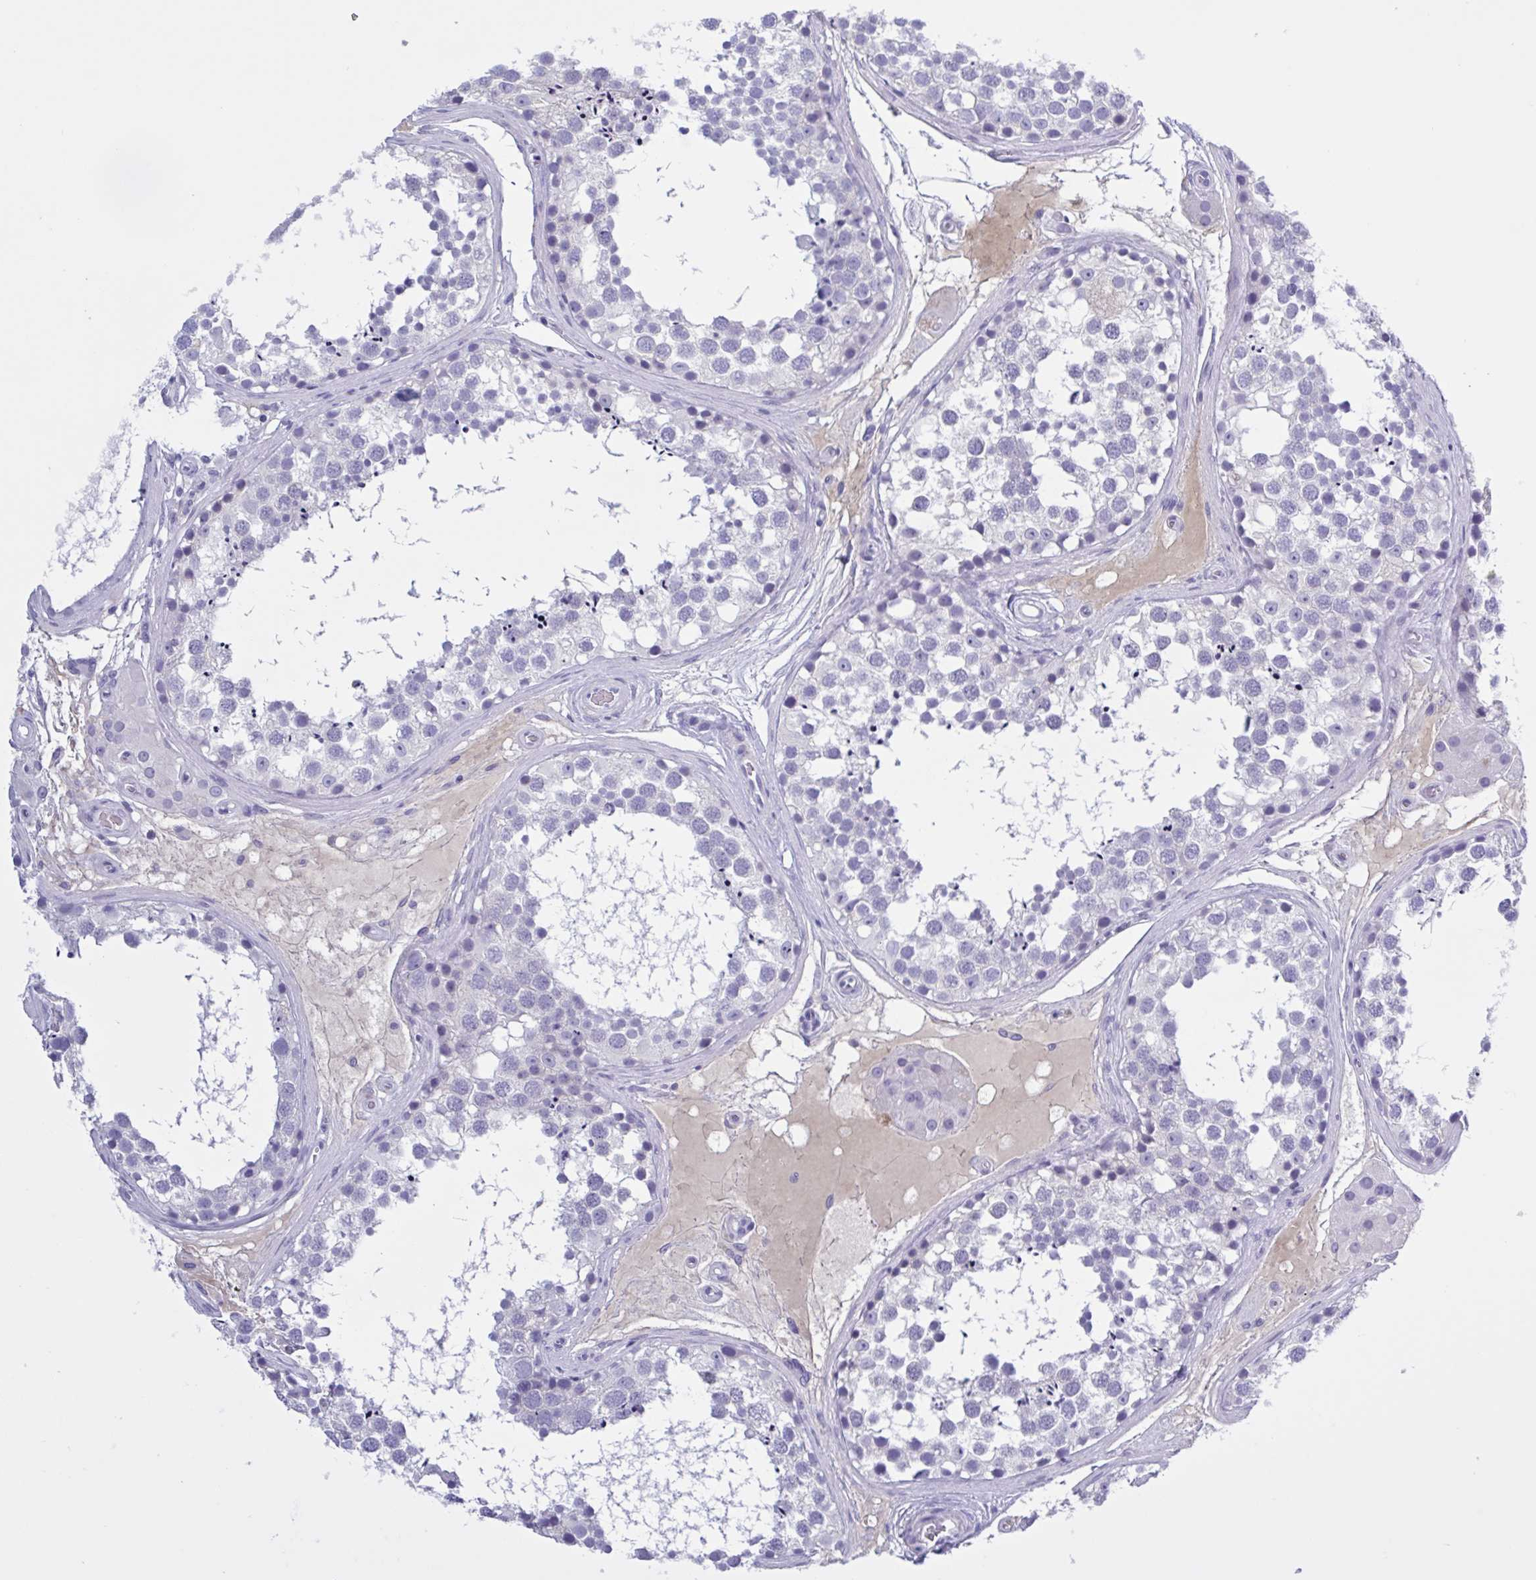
{"staining": {"intensity": "negative", "quantity": "none", "location": "none"}, "tissue": "testis", "cell_type": "Cells in seminiferous ducts", "image_type": "normal", "snomed": [{"axis": "morphology", "description": "Normal tissue, NOS"}, {"axis": "morphology", "description": "Seminoma, NOS"}, {"axis": "topography", "description": "Testis"}], "caption": "Immunohistochemistry (IHC) image of unremarkable testis: testis stained with DAB shows no significant protein positivity in cells in seminiferous ducts.", "gene": "USP35", "patient": {"sex": "male", "age": 65}}